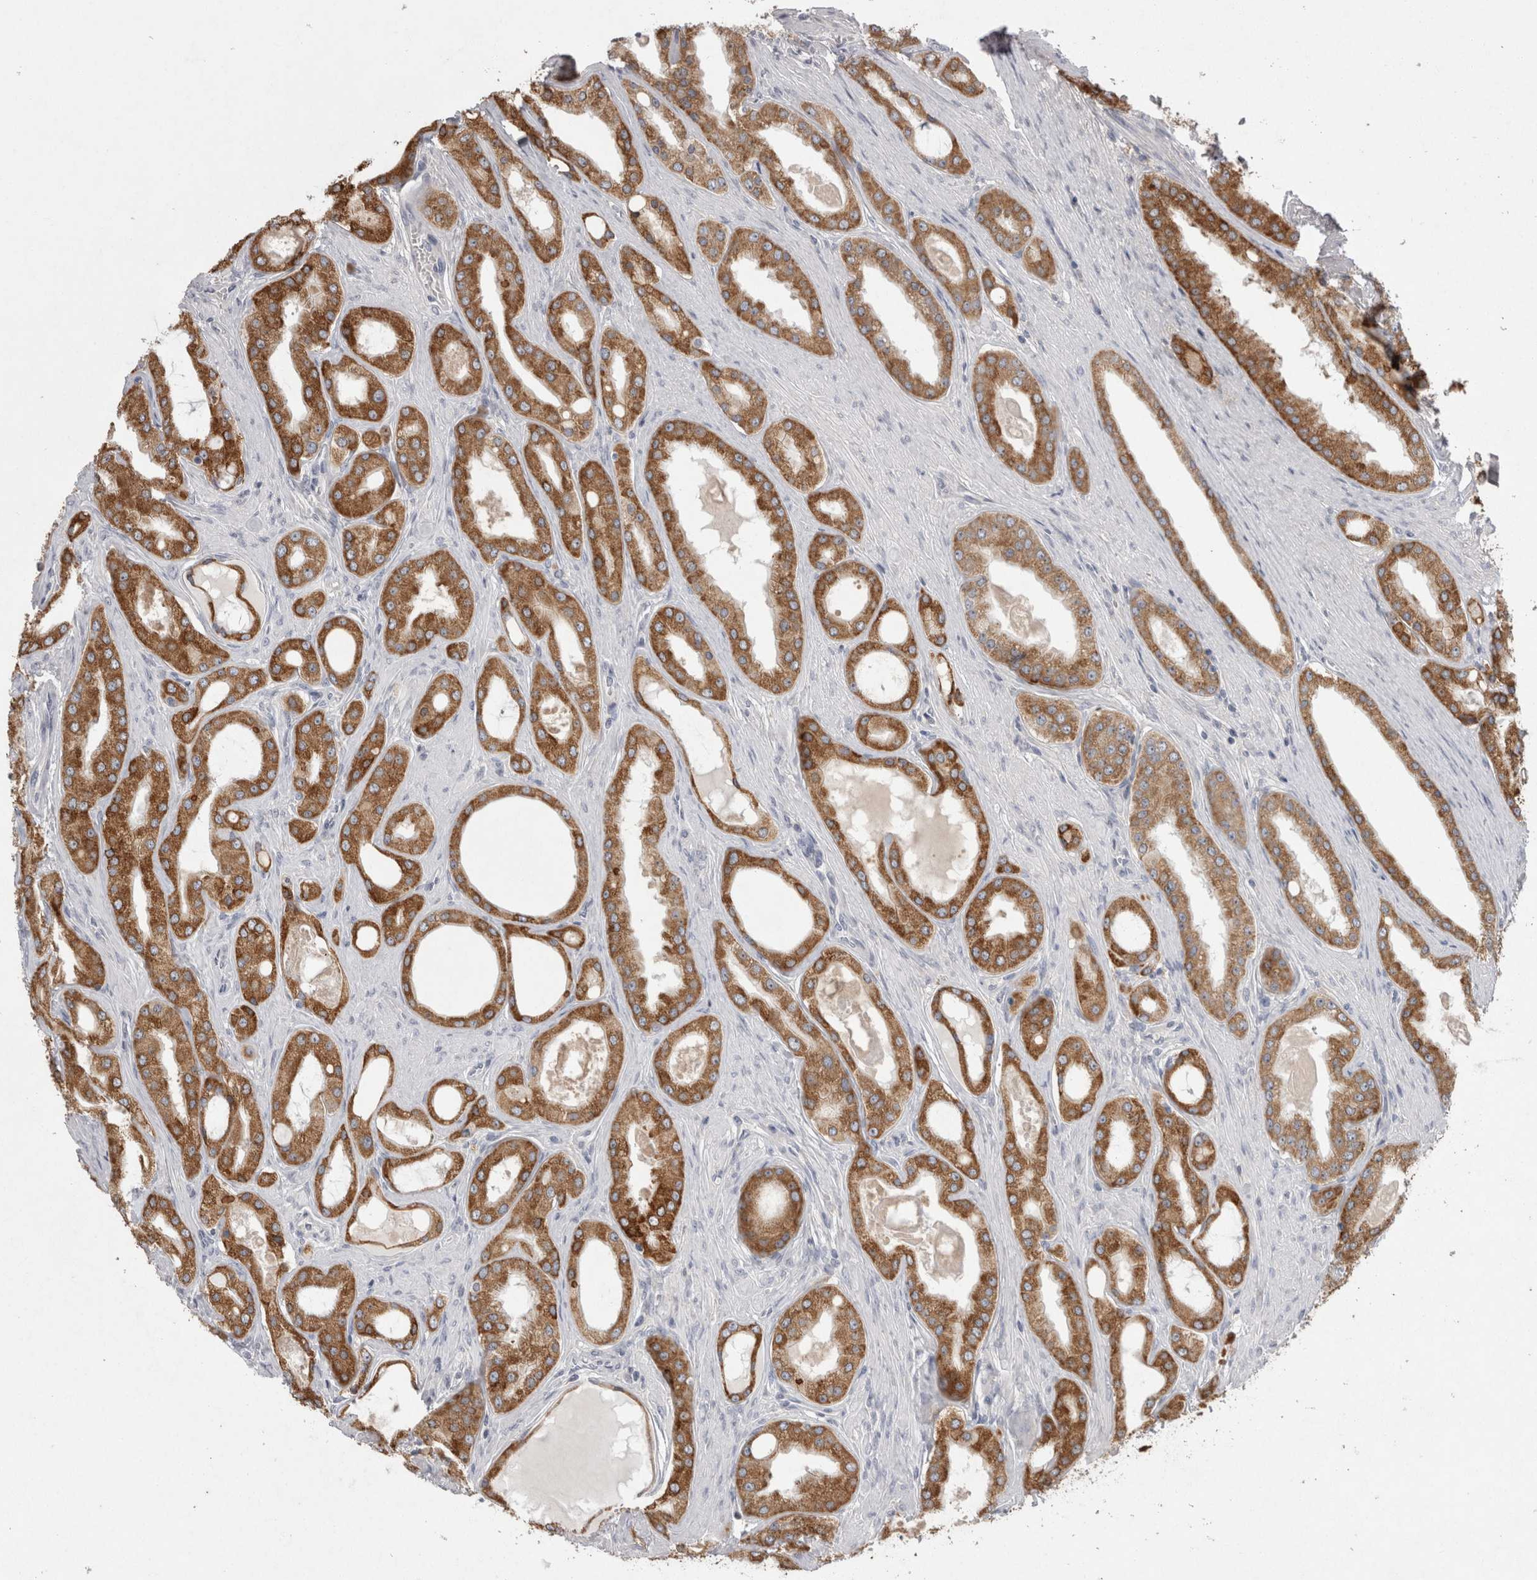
{"staining": {"intensity": "moderate", "quantity": ">75%", "location": "cytoplasmic/membranous"}, "tissue": "prostate cancer", "cell_type": "Tumor cells", "image_type": "cancer", "snomed": [{"axis": "morphology", "description": "Adenocarcinoma, High grade"}, {"axis": "topography", "description": "Prostate"}], "caption": "Prostate adenocarcinoma (high-grade) stained with IHC demonstrates moderate cytoplasmic/membranous positivity in approximately >75% of tumor cells.", "gene": "LRRC40", "patient": {"sex": "male", "age": 60}}